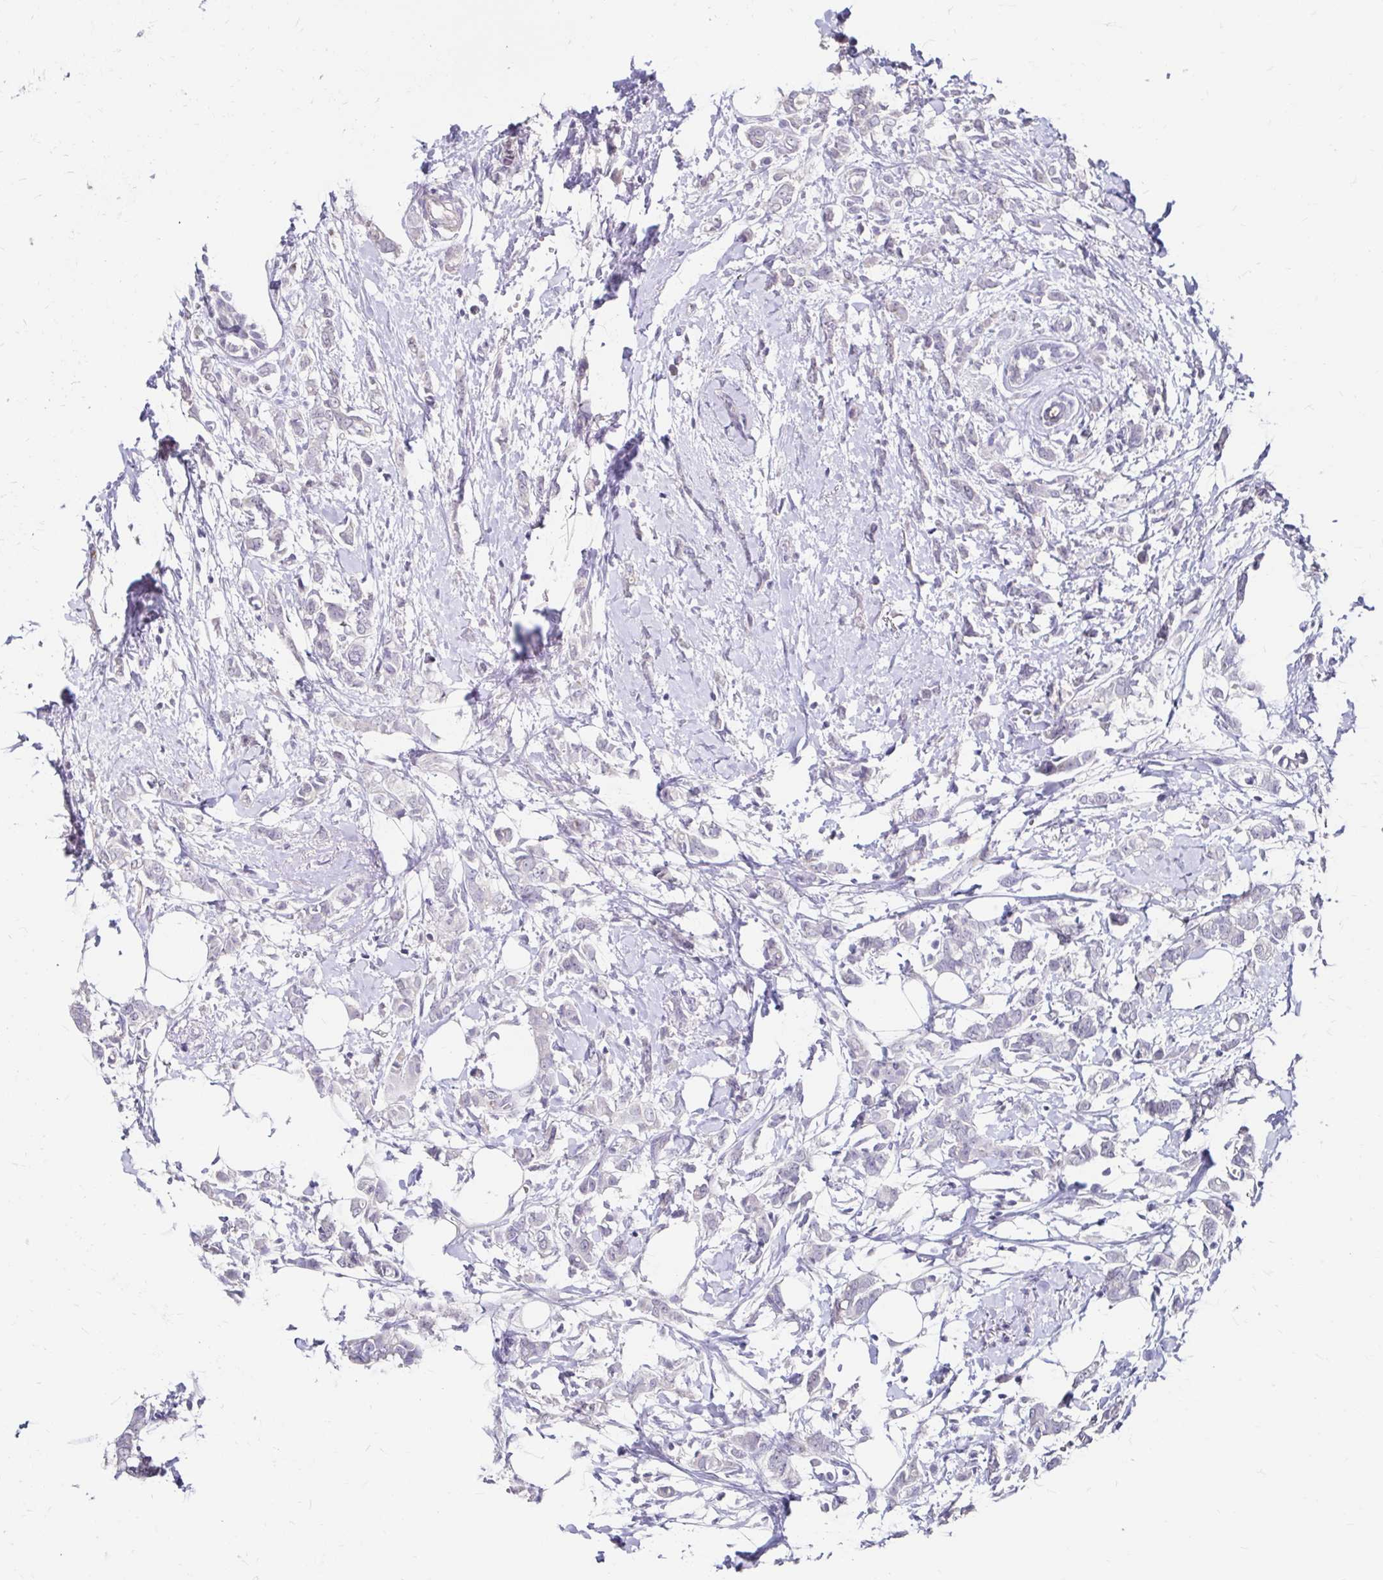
{"staining": {"intensity": "negative", "quantity": "none", "location": "none"}, "tissue": "breast cancer", "cell_type": "Tumor cells", "image_type": "cancer", "snomed": [{"axis": "morphology", "description": "Duct carcinoma"}, {"axis": "topography", "description": "Breast"}], "caption": "An IHC image of breast cancer (intraductal carcinoma) is shown. There is no staining in tumor cells of breast cancer (intraductal carcinoma). (DAB (3,3'-diaminobenzidine) immunohistochemistry visualized using brightfield microscopy, high magnification).", "gene": "SCG3", "patient": {"sex": "female", "age": 40}}